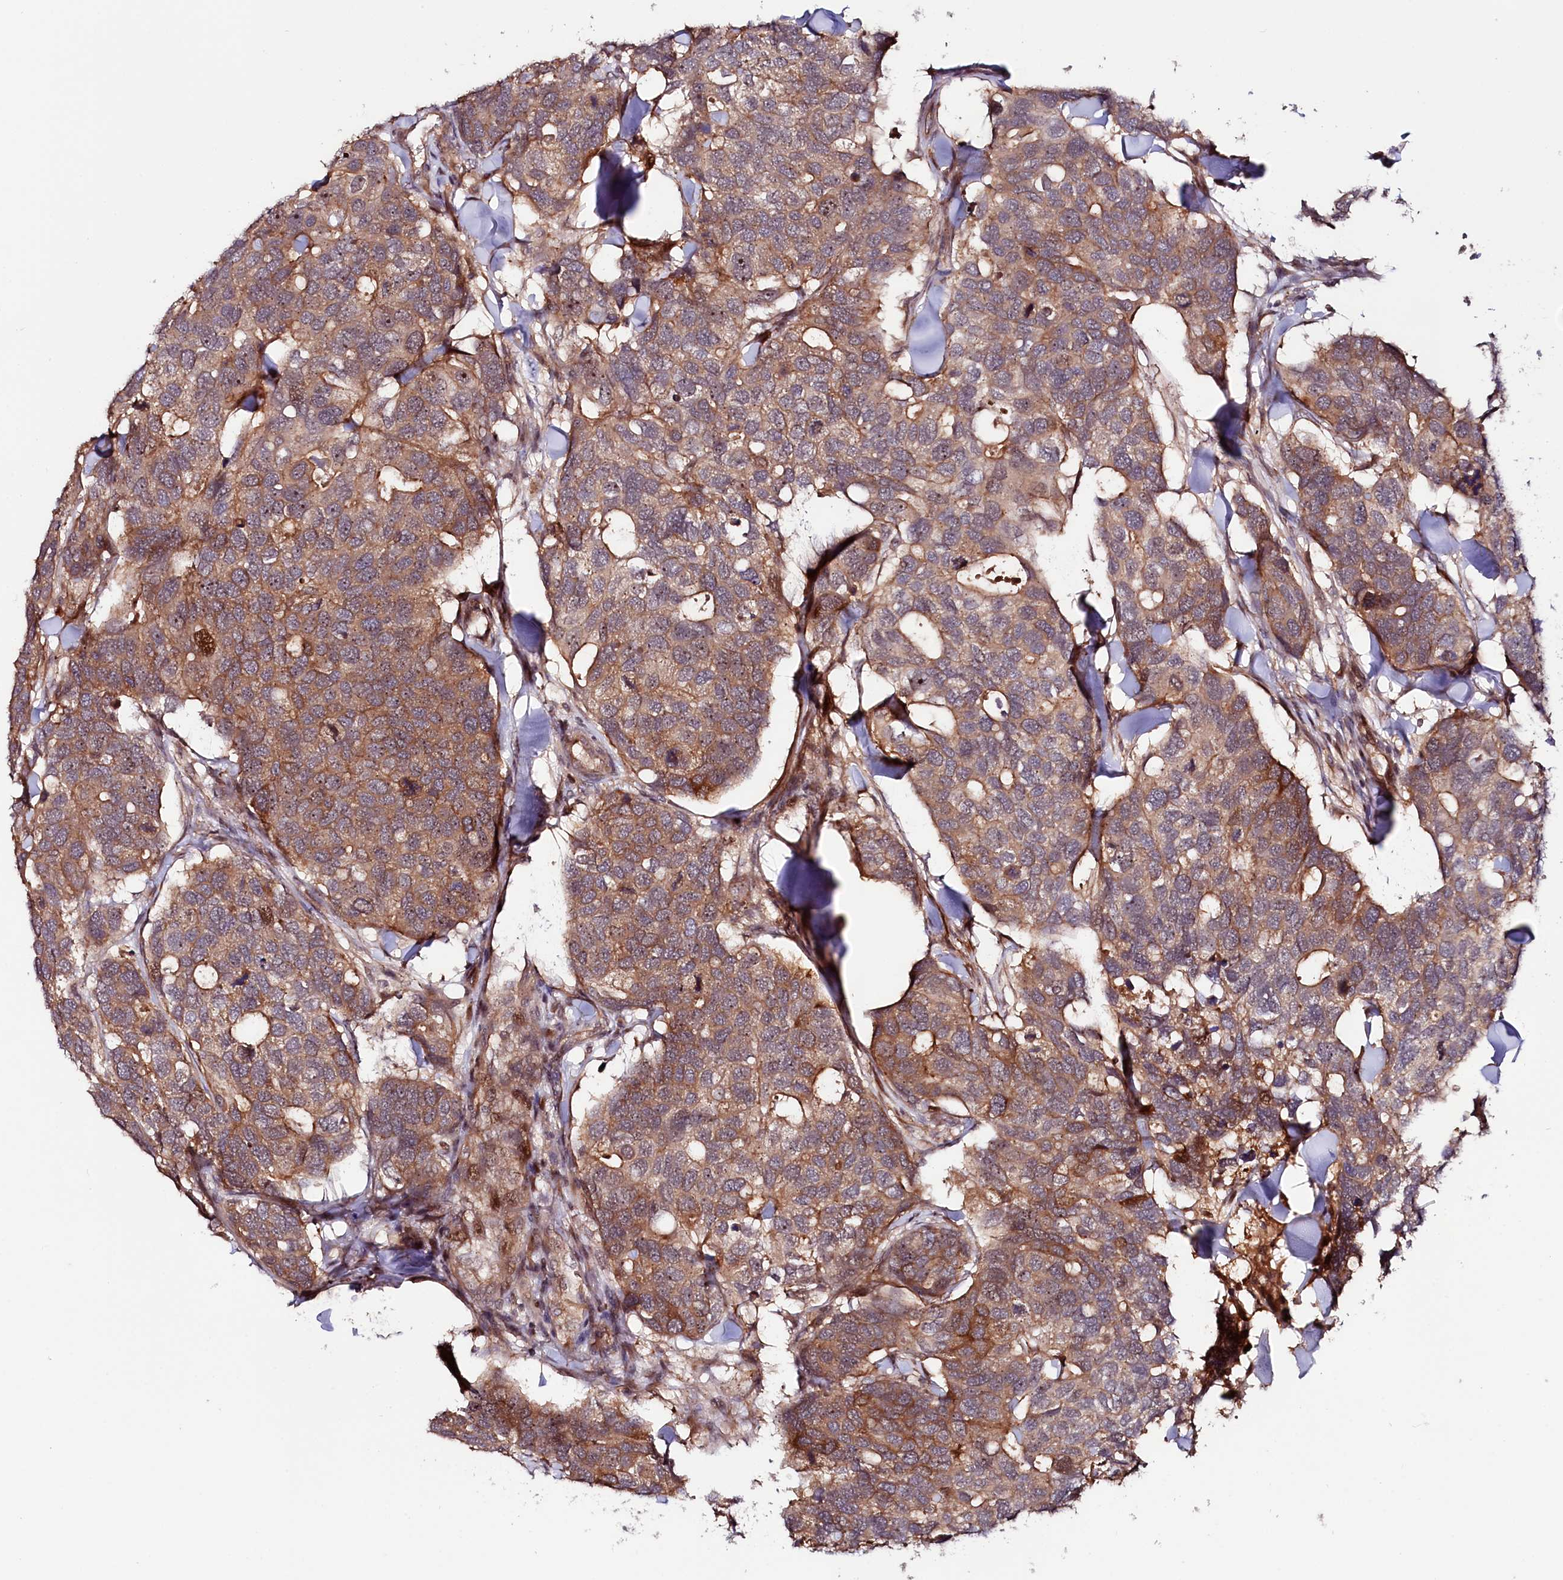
{"staining": {"intensity": "moderate", "quantity": ">75%", "location": "cytoplasmic/membranous"}, "tissue": "breast cancer", "cell_type": "Tumor cells", "image_type": "cancer", "snomed": [{"axis": "morphology", "description": "Duct carcinoma"}, {"axis": "topography", "description": "Breast"}], "caption": "A micrograph showing moderate cytoplasmic/membranous positivity in about >75% of tumor cells in invasive ductal carcinoma (breast), as visualized by brown immunohistochemical staining.", "gene": "NEDD1", "patient": {"sex": "female", "age": 83}}